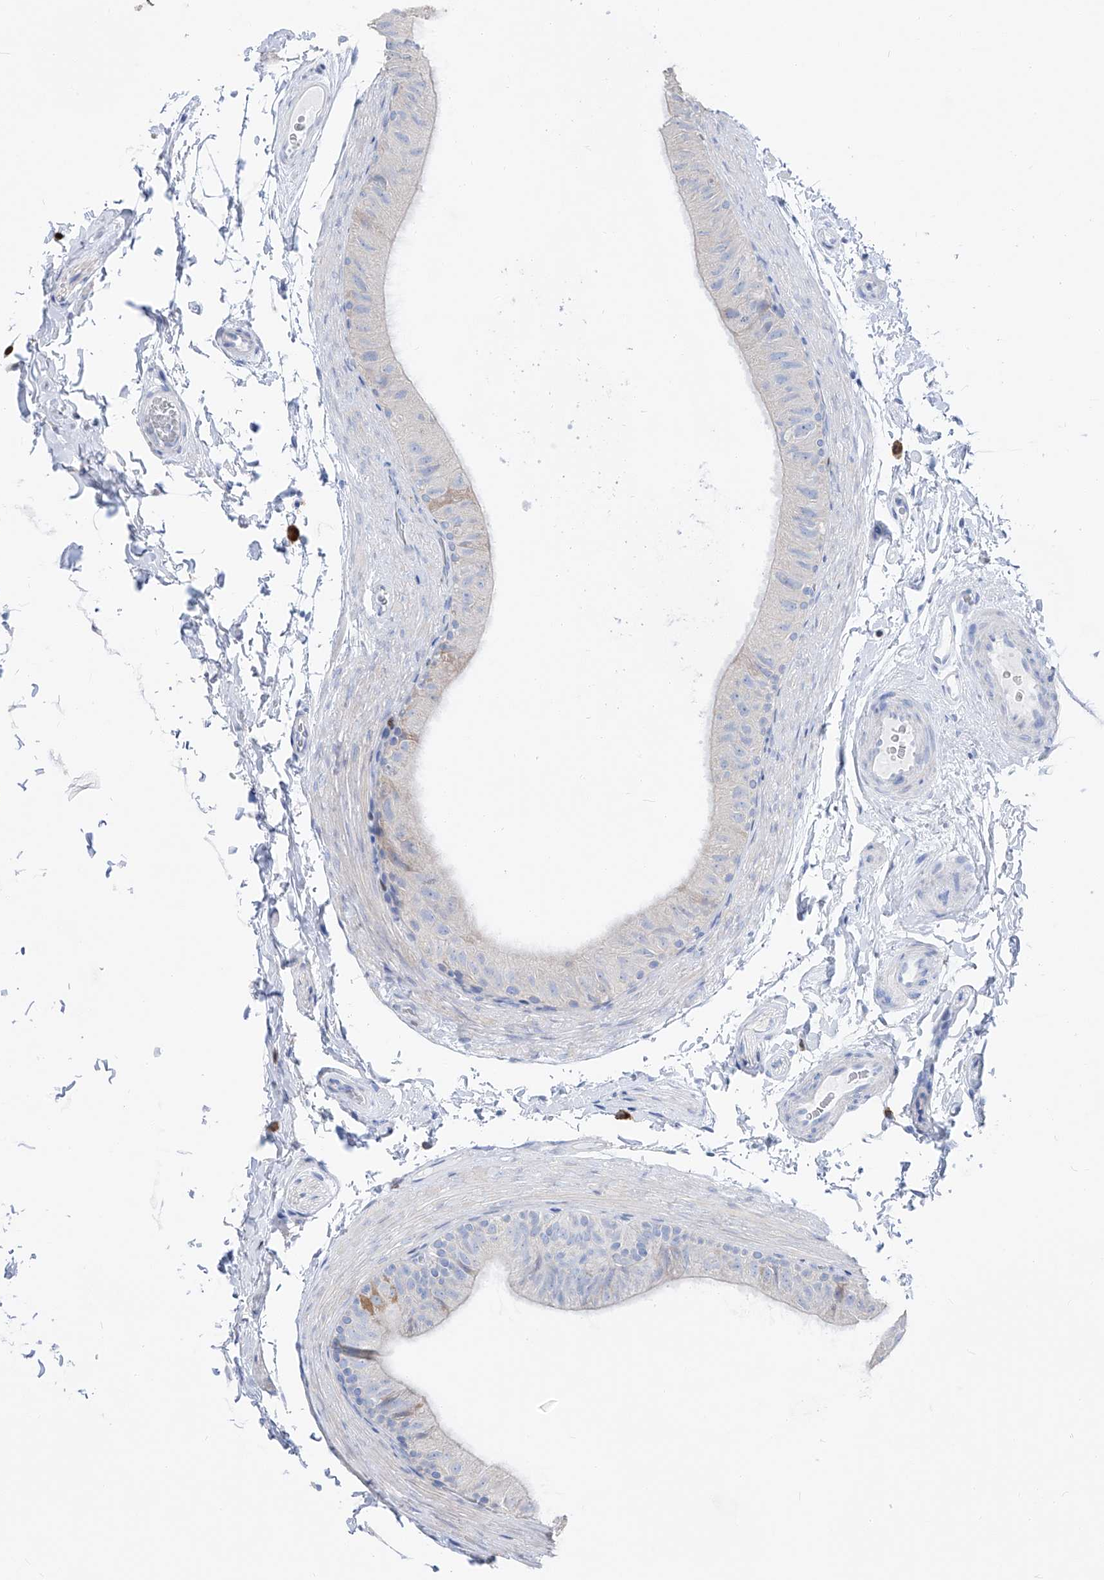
{"staining": {"intensity": "negative", "quantity": "none", "location": "none"}, "tissue": "epididymis", "cell_type": "Glandular cells", "image_type": "normal", "snomed": [{"axis": "morphology", "description": "Normal tissue, NOS"}, {"axis": "topography", "description": "Epididymis"}], "caption": "Protein analysis of unremarkable epididymis exhibits no significant staining in glandular cells.", "gene": "FRS3", "patient": {"sex": "male", "age": 49}}